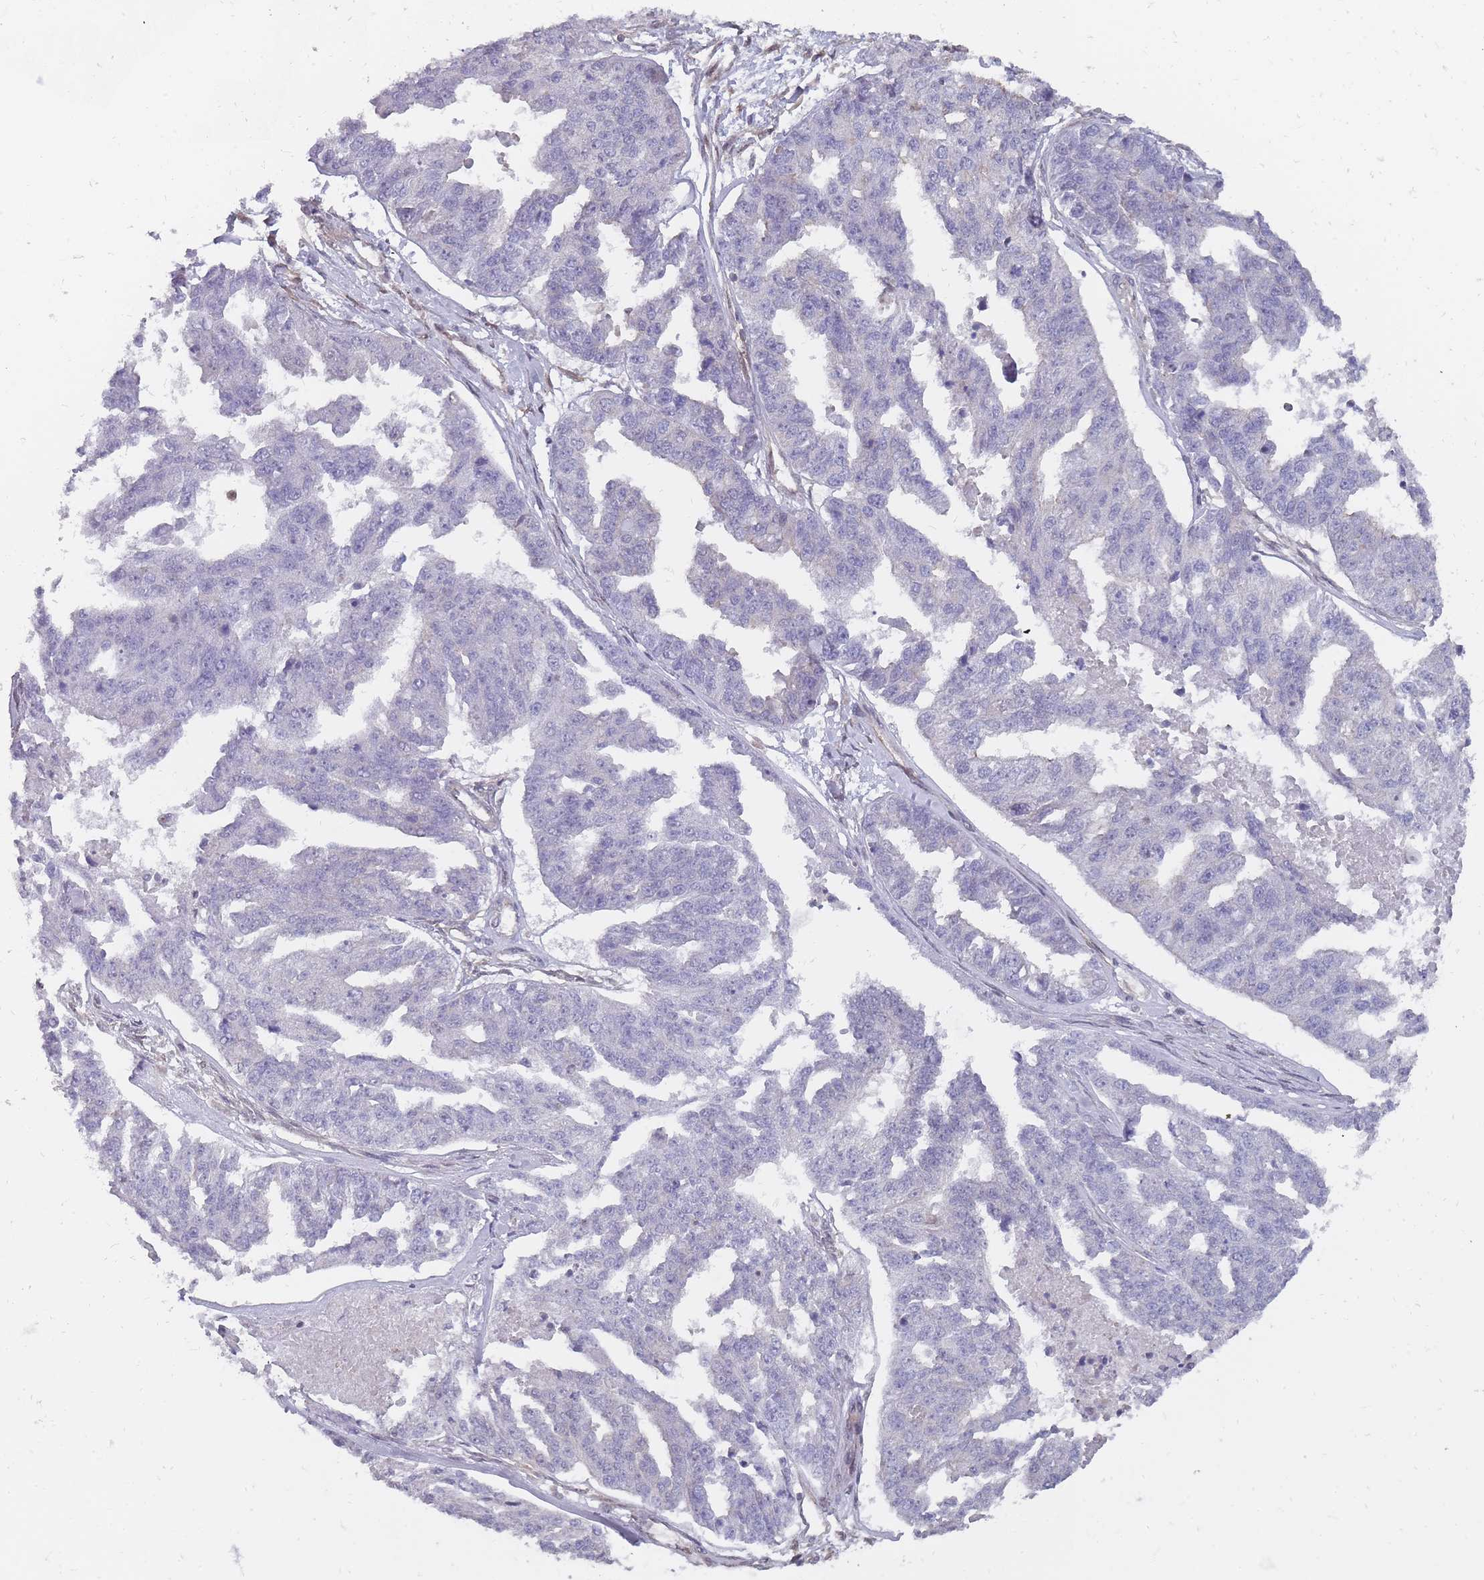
{"staining": {"intensity": "negative", "quantity": "none", "location": "none"}, "tissue": "ovarian cancer", "cell_type": "Tumor cells", "image_type": "cancer", "snomed": [{"axis": "morphology", "description": "Cystadenocarcinoma, serous, NOS"}, {"axis": "topography", "description": "Ovary"}], "caption": "This is an IHC photomicrograph of human ovarian serous cystadenocarcinoma. There is no positivity in tumor cells.", "gene": "NKD1", "patient": {"sex": "female", "age": 58}}